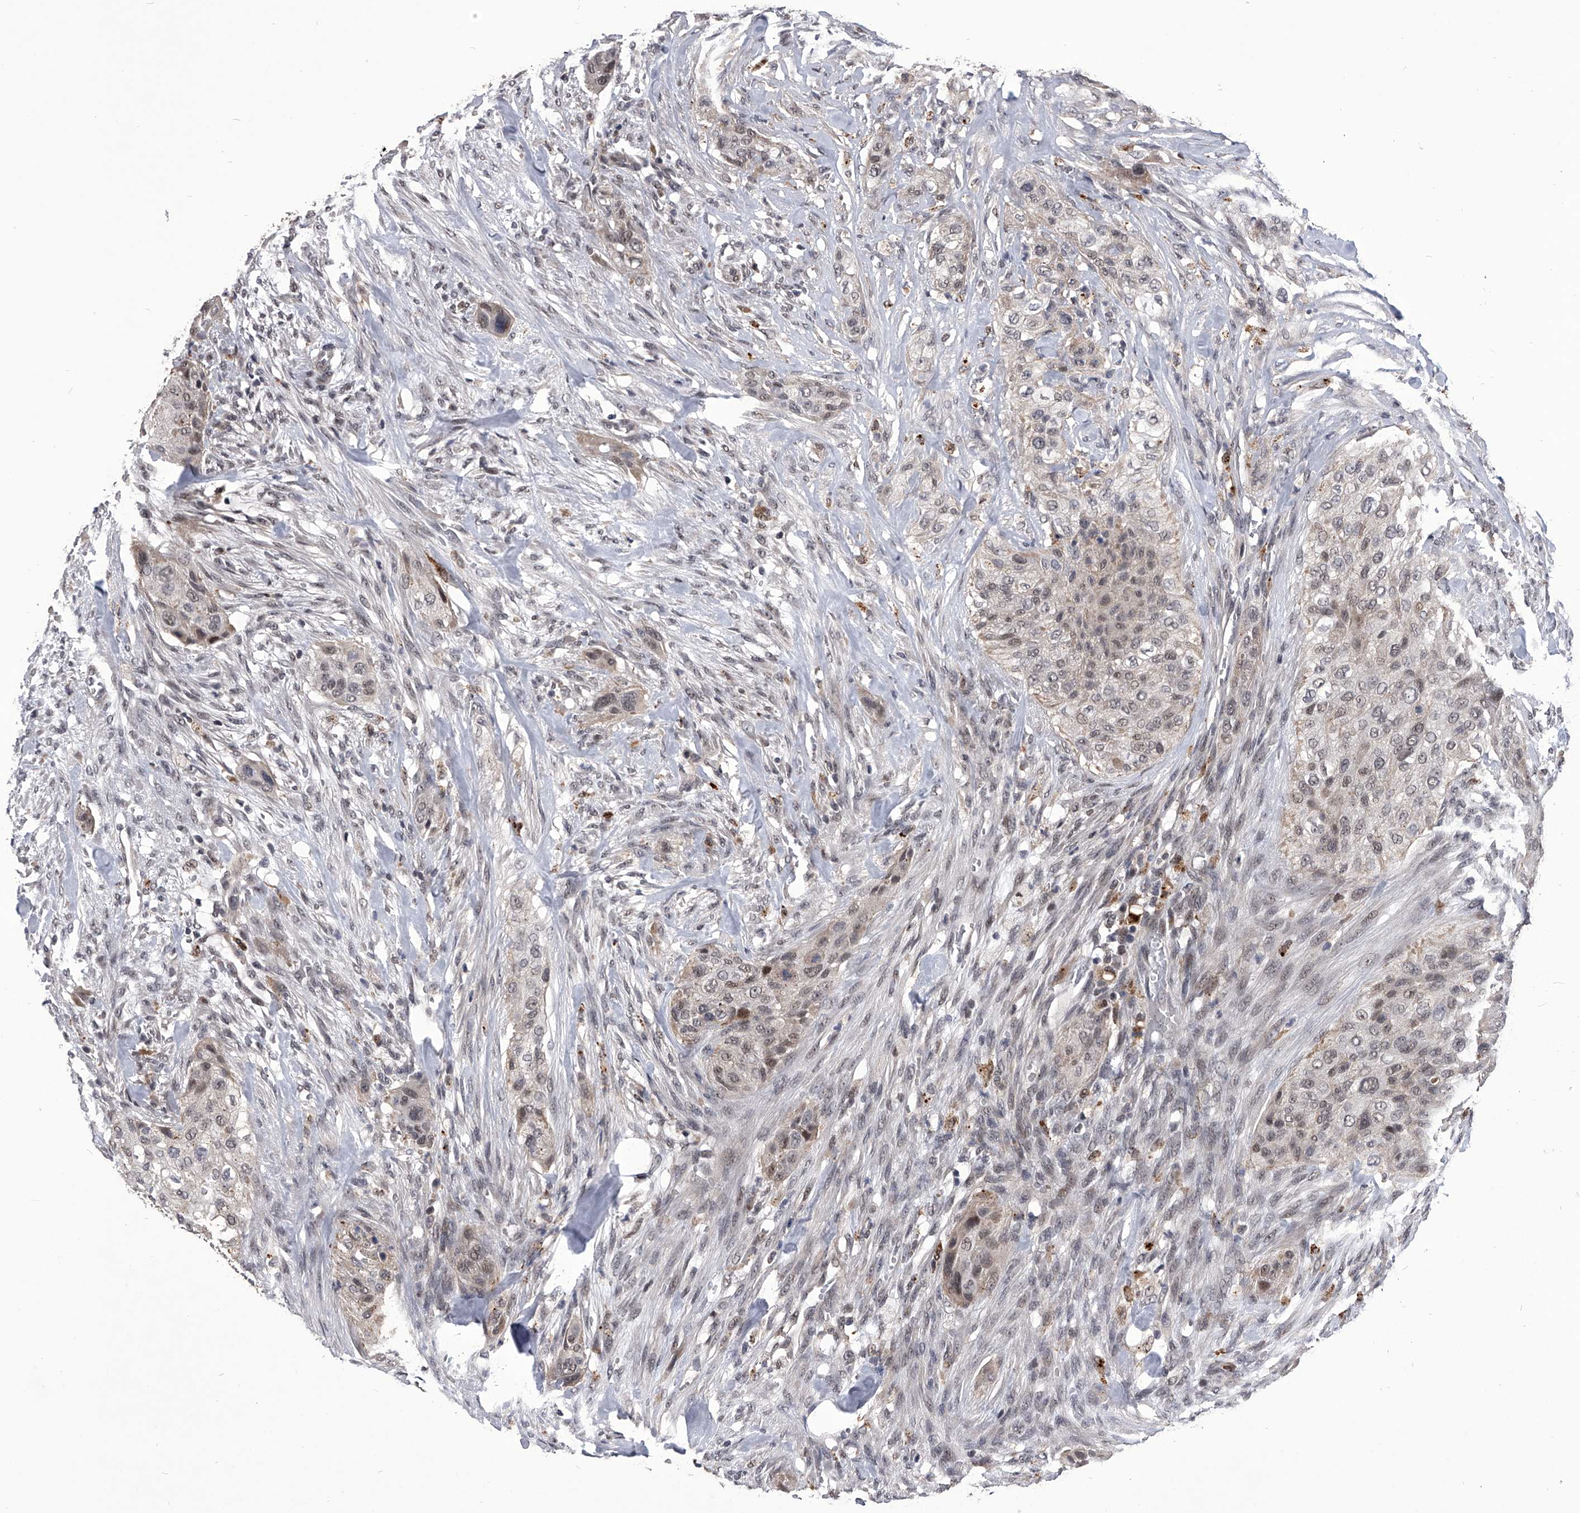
{"staining": {"intensity": "weak", "quantity": "25%-75%", "location": "cytoplasmic/membranous,nuclear"}, "tissue": "urothelial cancer", "cell_type": "Tumor cells", "image_type": "cancer", "snomed": [{"axis": "morphology", "description": "Urothelial carcinoma, High grade"}, {"axis": "topography", "description": "Urinary bladder"}], "caption": "Weak cytoplasmic/membranous and nuclear expression for a protein is identified in about 25%-75% of tumor cells of urothelial carcinoma (high-grade) using immunohistochemistry.", "gene": "CMTR1", "patient": {"sex": "male", "age": 35}}